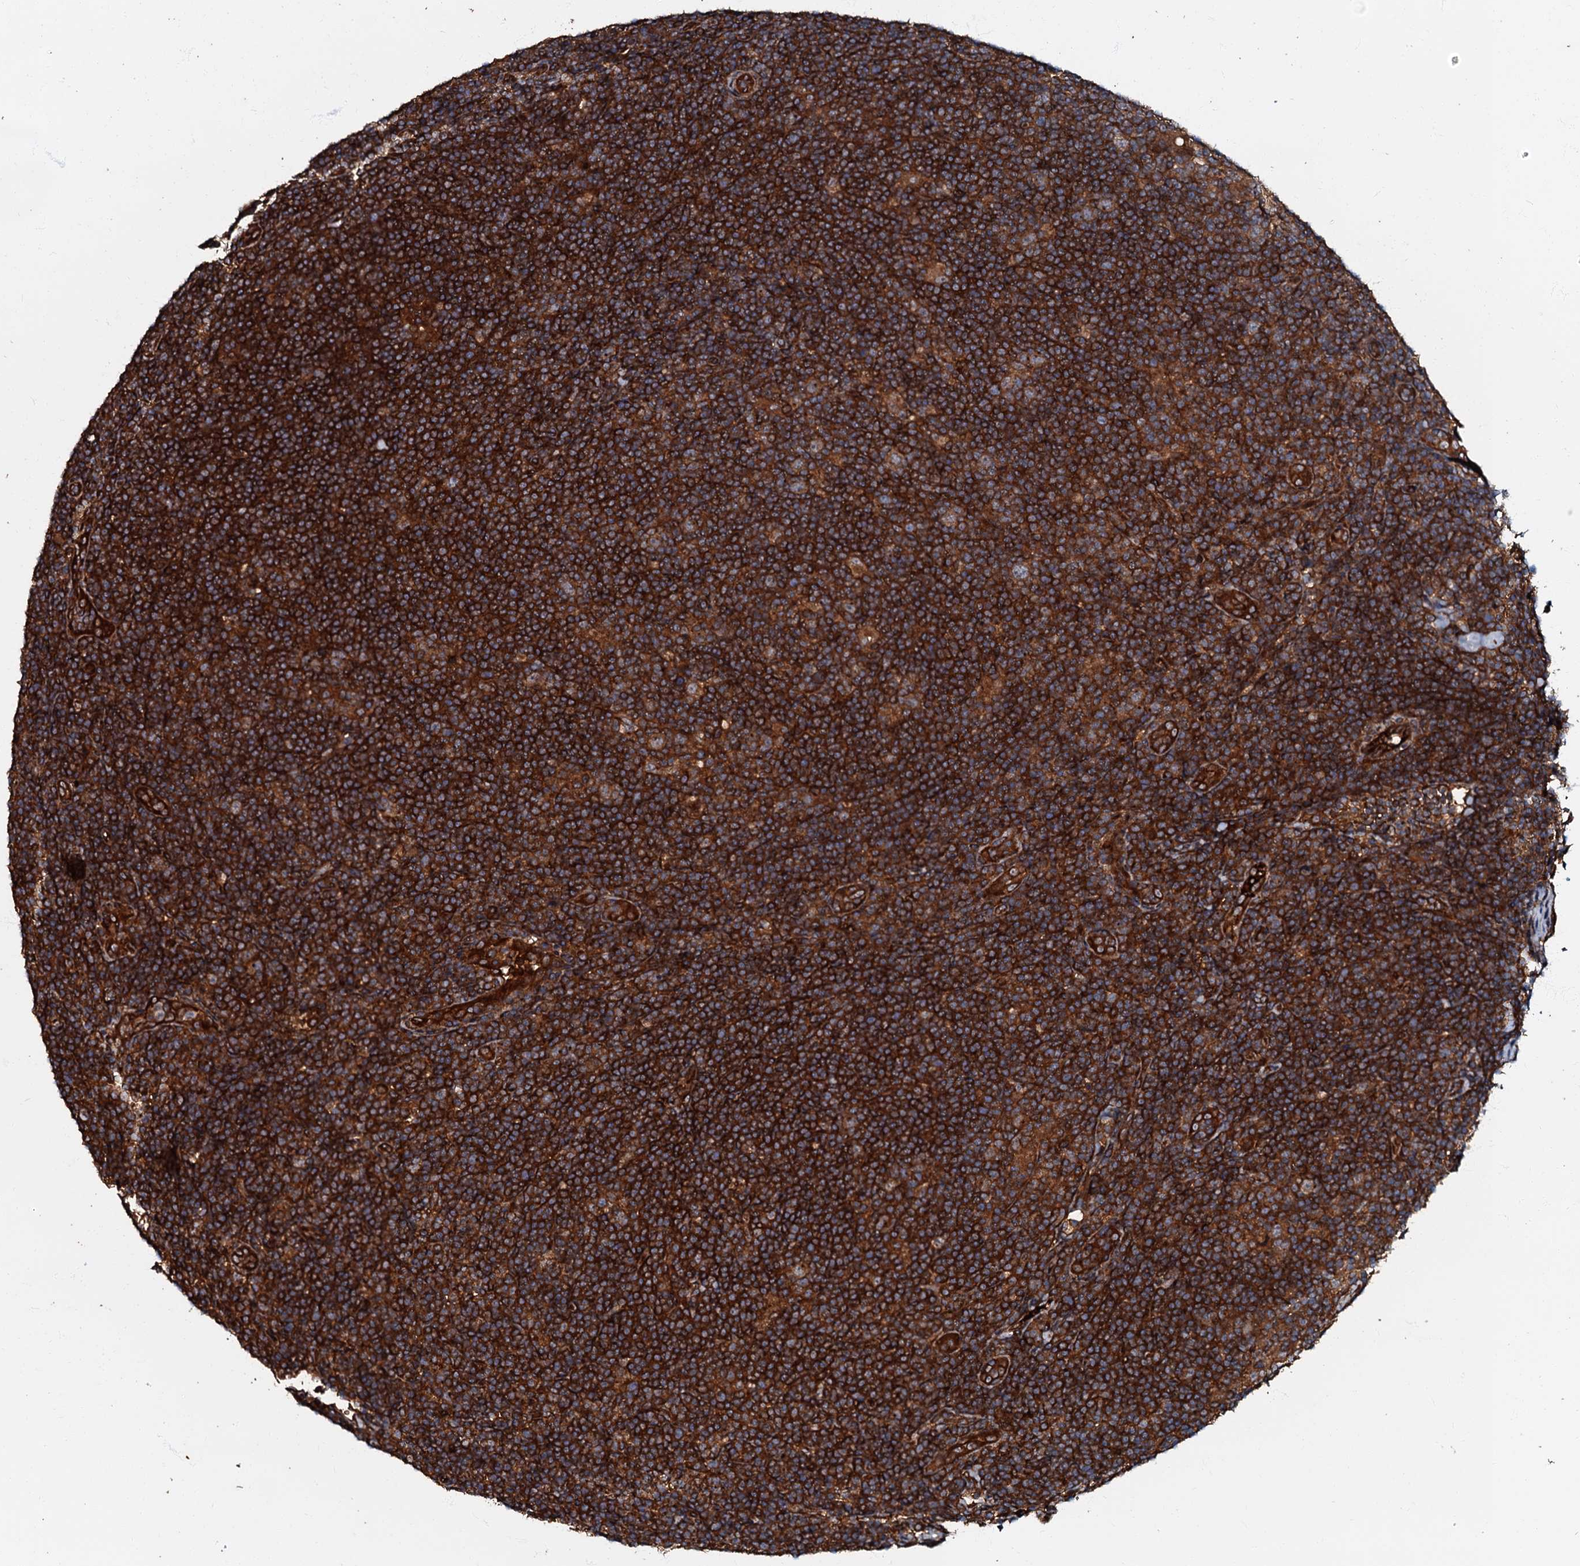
{"staining": {"intensity": "moderate", "quantity": ">75%", "location": "cytoplasmic/membranous"}, "tissue": "lymphoma", "cell_type": "Tumor cells", "image_type": "cancer", "snomed": [{"axis": "morphology", "description": "Hodgkin's disease, NOS"}, {"axis": "topography", "description": "Lymph node"}], "caption": "This is an image of immunohistochemistry (IHC) staining of lymphoma, which shows moderate staining in the cytoplasmic/membranous of tumor cells.", "gene": "BLOC1S6", "patient": {"sex": "female", "age": 57}}